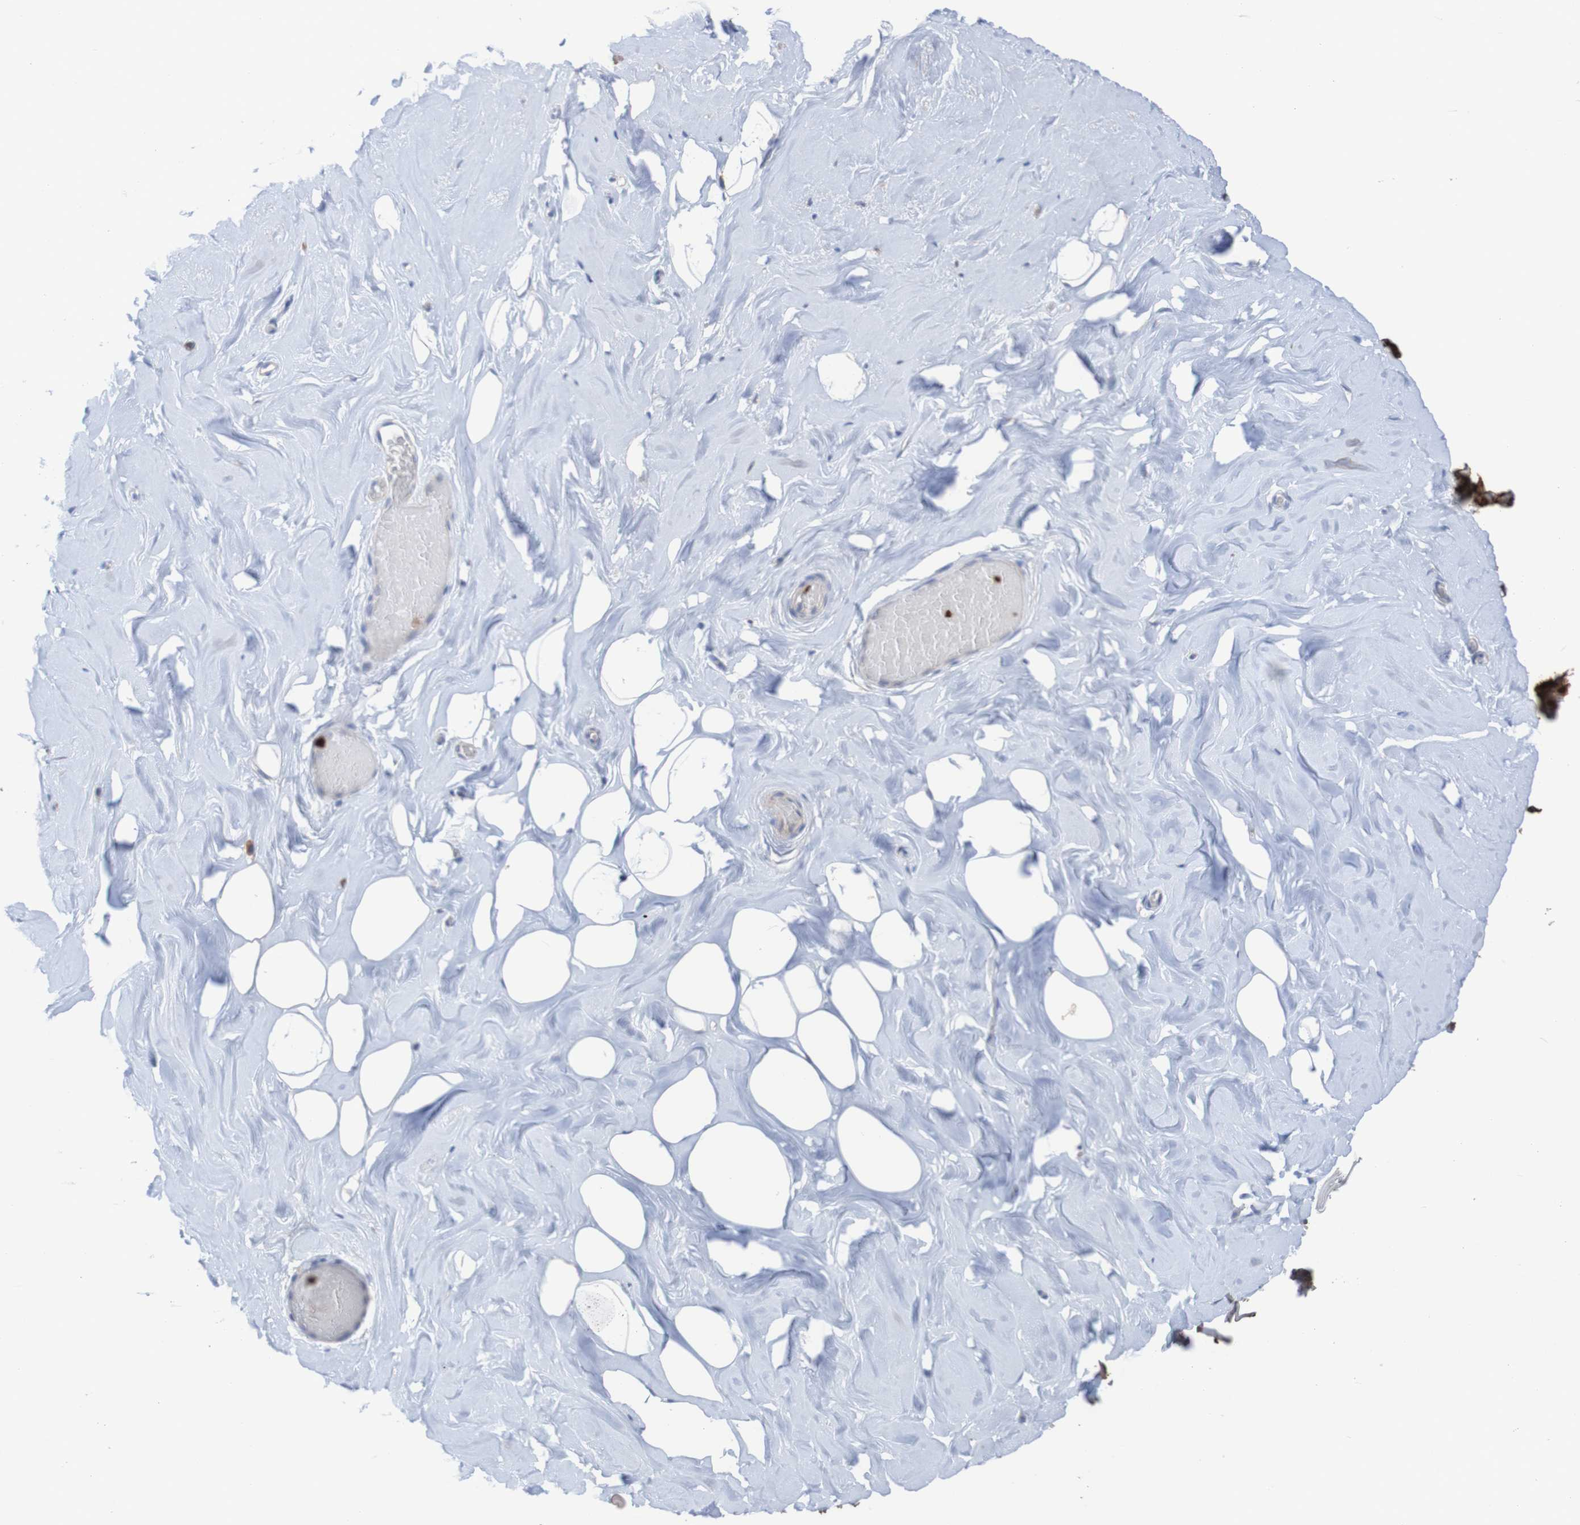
{"staining": {"intensity": "negative", "quantity": "none", "location": "none"}, "tissue": "breast", "cell_type": "Adipocytes", "image_type": "normal", "snomed": [{"axis": "morphology", "description": "Normal tissue, NOS"}, {"axis": "topography", "description": "Breast"}], "caption": "Immunohistochemistry (IHC) image of benign breast: breast stained with DAB reveals no significant protein positivity in adipocytes. (DAB (3,3'-diaminobenzidine) IHC with hematoxylin counter stain).", "gene": "PARP4", "patient": {"sex": "female", "age": 75}}